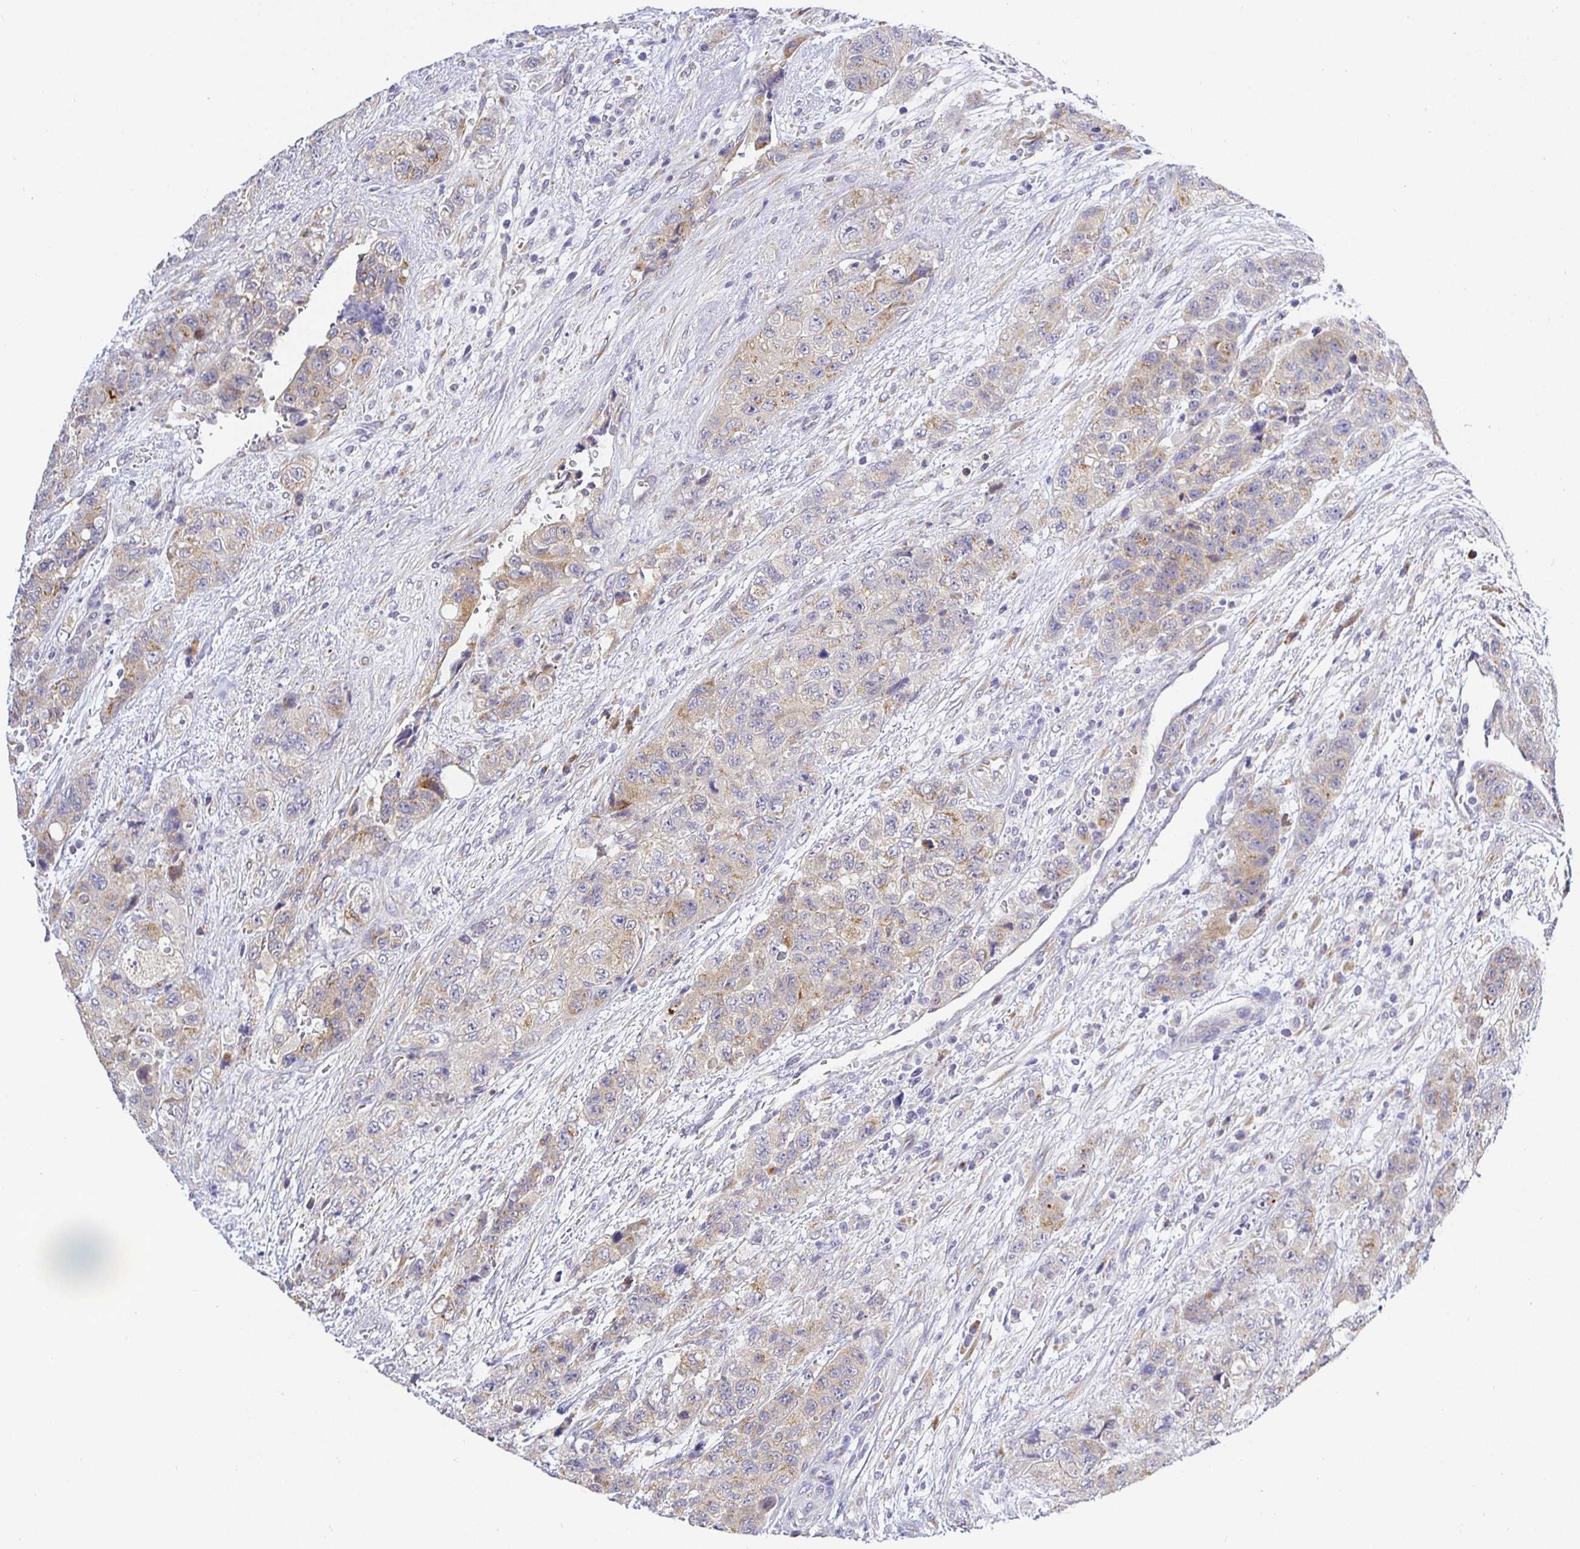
{"staining": {"intensity": "weak", "quantity": "25%-75%", "location": "cytoplasmic/membranous"}, "tissue": "urothelial cancer", "cell_type": "Tumor cells", "image_type": "cancer", "snomed": [{"axis": "morphology", "description": "Urothelial carcinoma, High grade"}, {"axis": "topography", "description": "Urinary bladder"}], "caption": "Protein staining reveals weak cytoplasmic/membranous expression in about 25%-75% of tumor cells in urothelial cancer.", "gene": "OPALIN", "patient": {"sex": "female", "age": 78}}